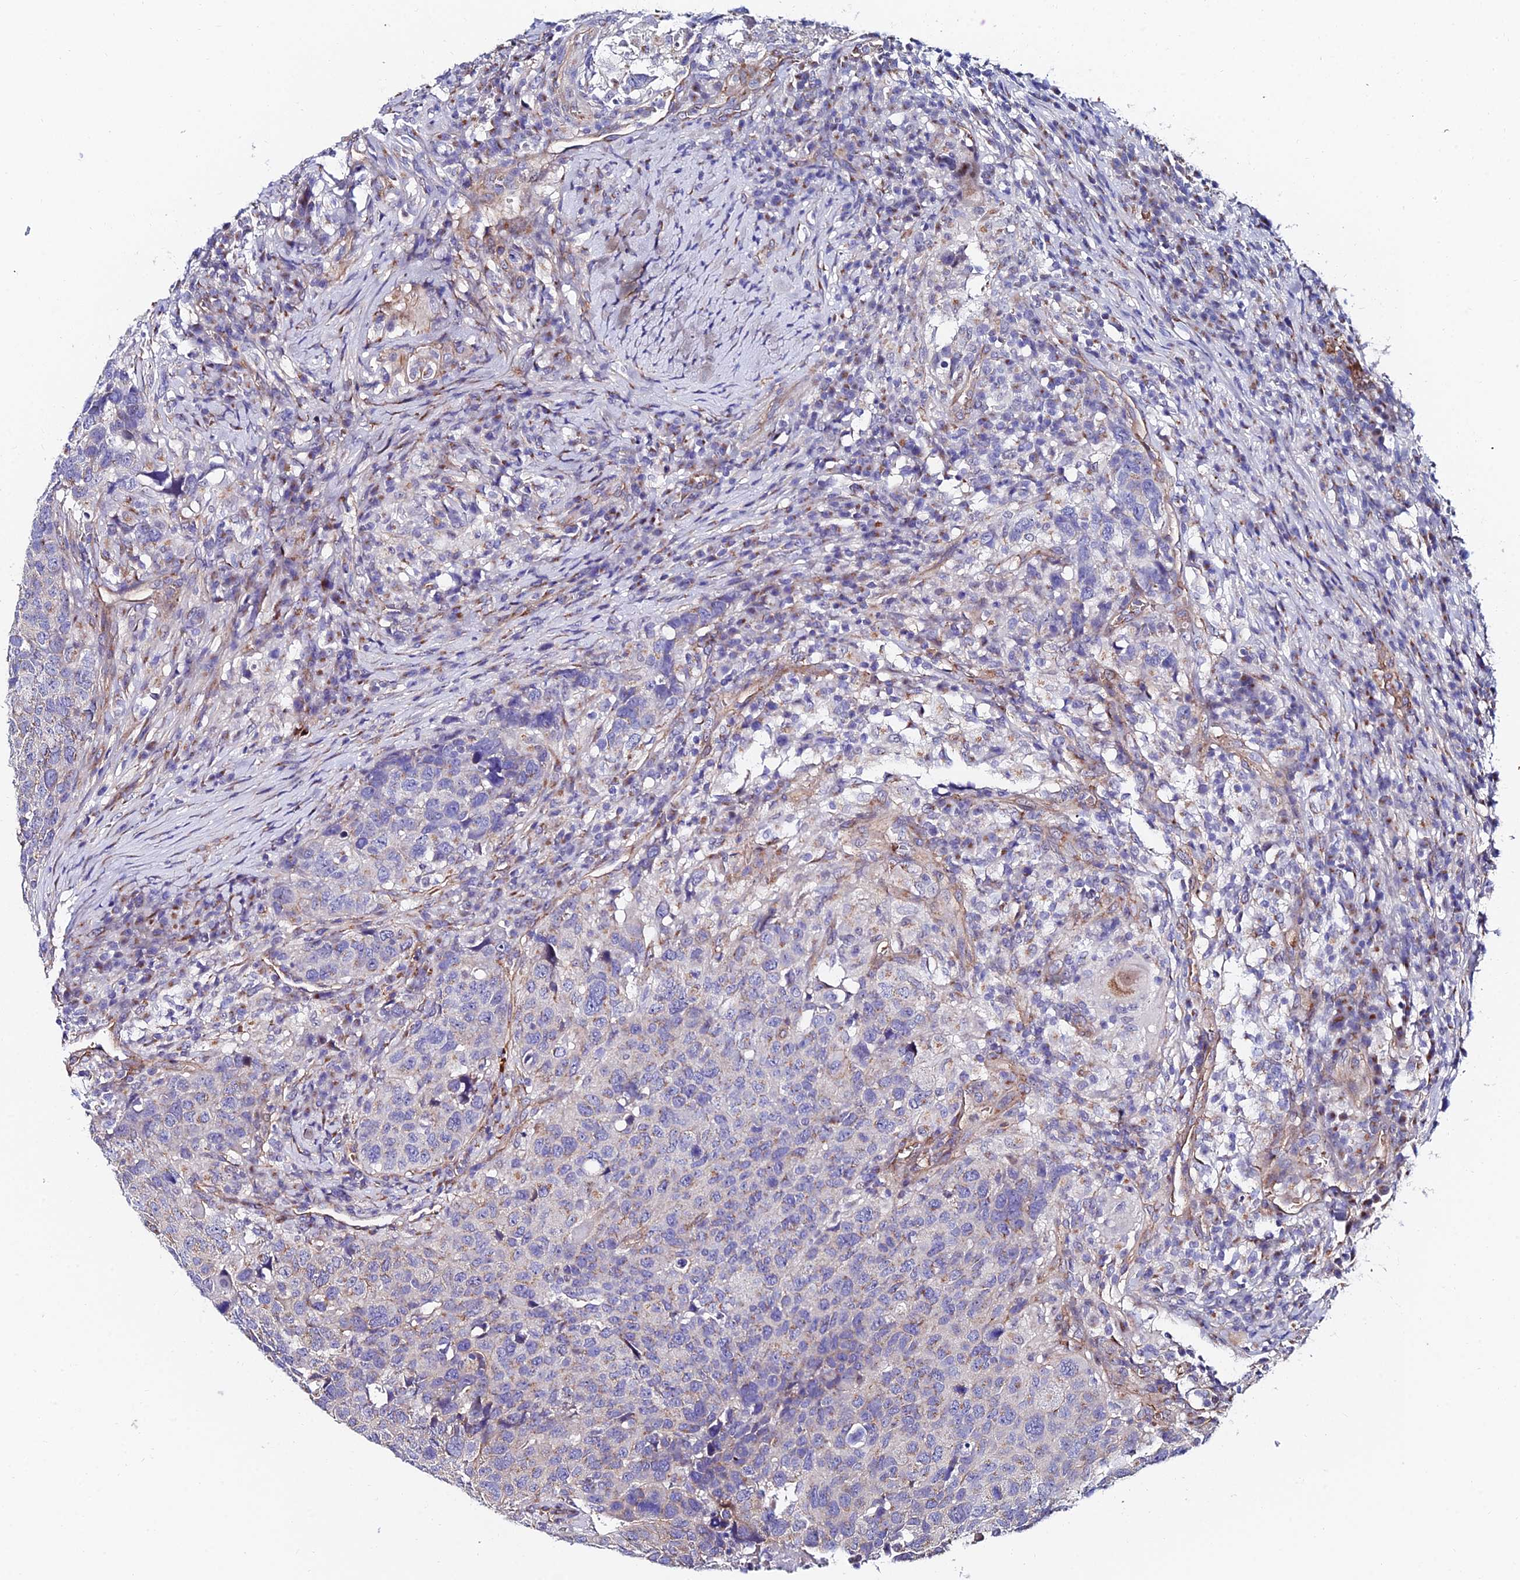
{"staining": {"intensity": "negative", "quantity": "none", "location": "none"}, "tissue": "head and neck cancer", "cell_type": "Tumor cells", "image_type": "cancer", "snomed": [{"axis": "morphology", "description": "Squamous cell carcinoma, NOS"}, {"axis": "topography", "description": "Head-Neck"}], "caption": "Immunohistochemistry (IHC) histopathology image of neoplastic tissue: squamous cell carcinoma (head and neck) stained with DAB displays no significant protein staining in tumor cells. (DAB IHC visualized using brightfield microscopy, high magnification).", "gene": "ADGRF3", "patient": {"sex": "male", "age": 66}}